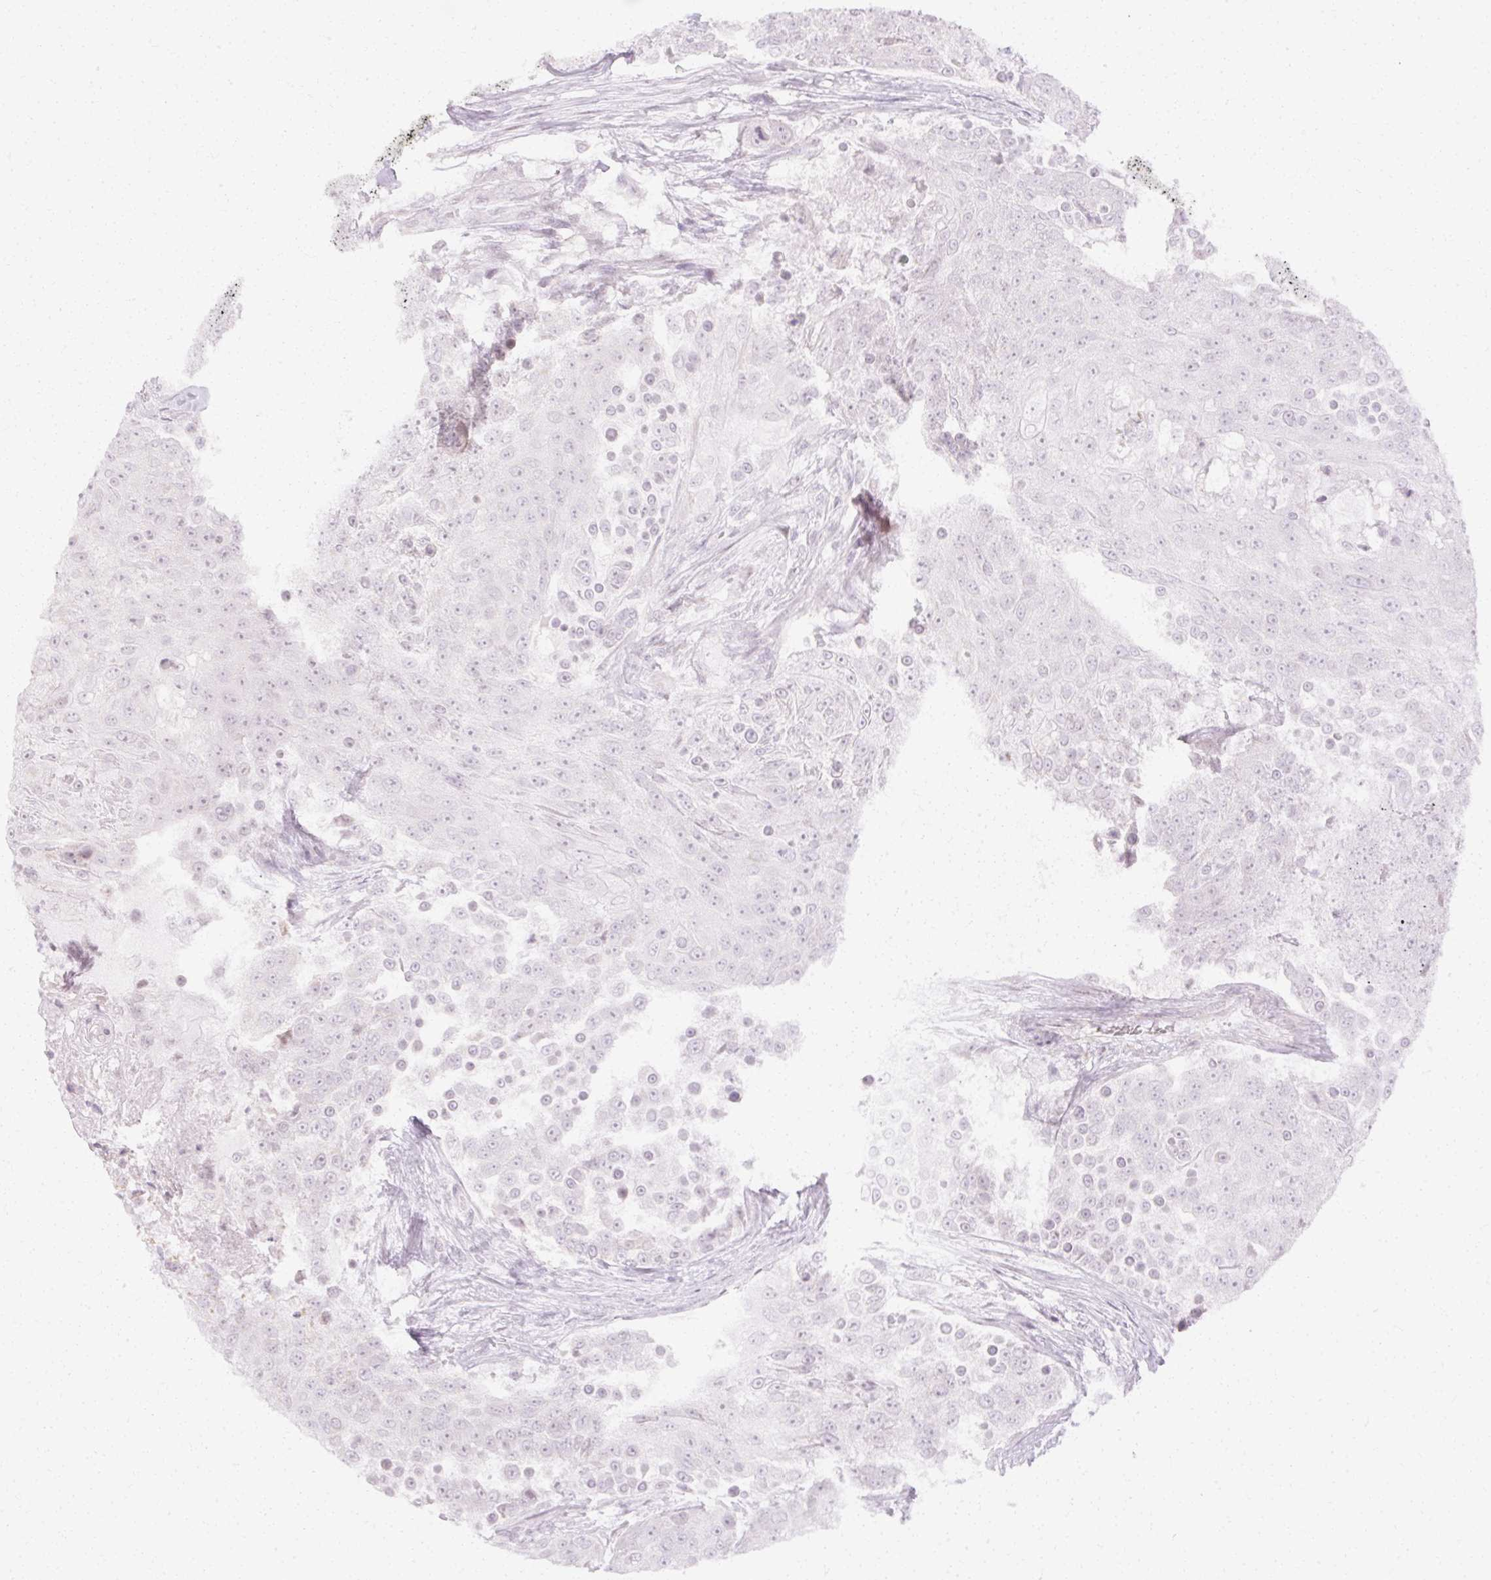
{"staining": {"intensity": "negative", "quantity": "none", "location": "none"}, "tissue": "urothelial cancer", "cell_type": "Tumor cells", "image_type": "cancer", "snomed": [{"axis": "morphology", "description": "Urothelial carcinoma, High grade"}, {"axis": "topography", "description": "Urinary bladder"}], "caption": "Tumor cells show no significant positivity in urothelial cancer.", "gene": "C3orf49", "patient": {"sex": "female", "age": 63}}